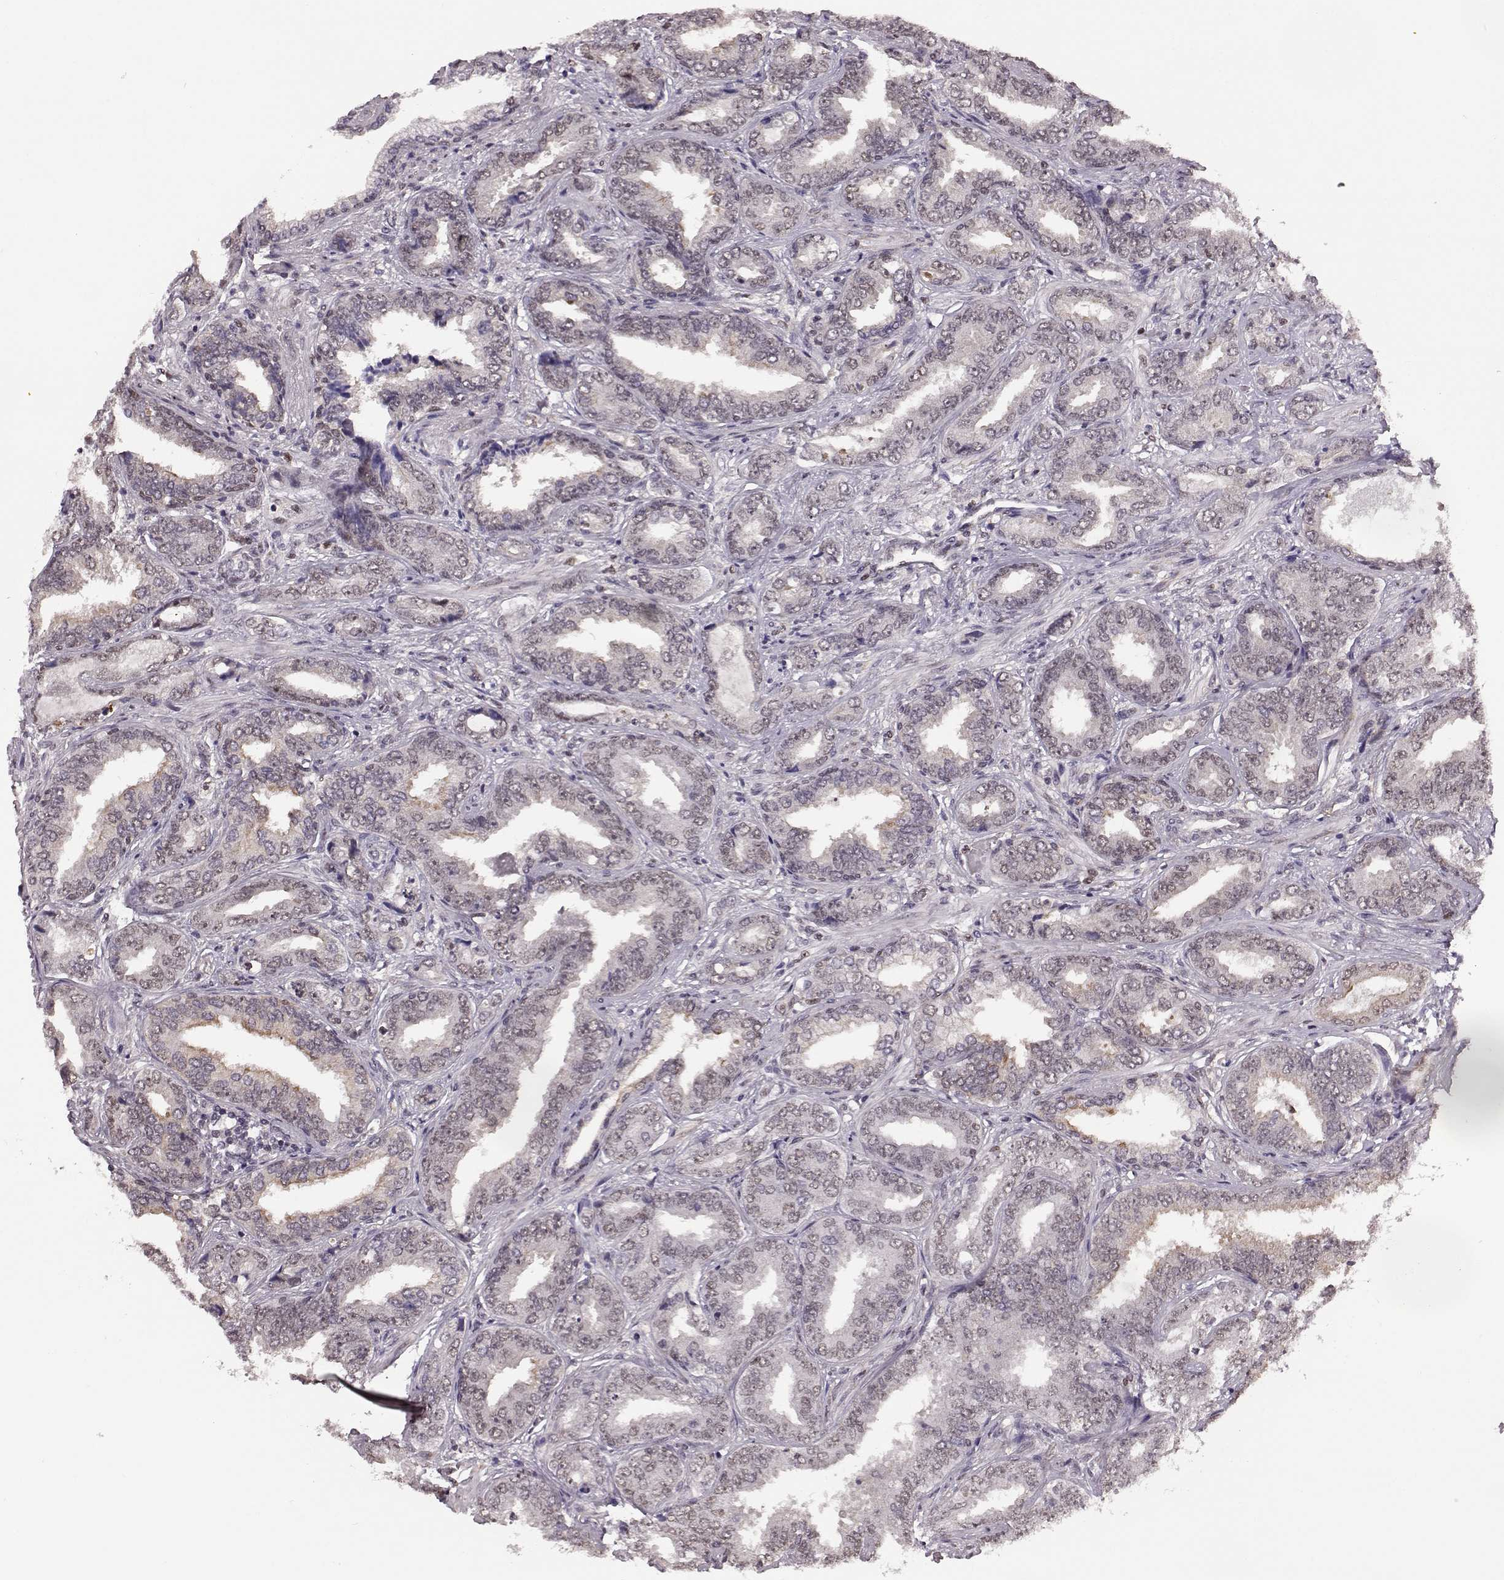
{"staining": {"intensity": "weak", "quantity": "25%-75%", "location": "nuclear"}, "tissue": "prostate cancer", "cell_type": "Tumor cells", "image_type": "cancer", "snomed": [{"axis": "morphology", "description": "Adenocarcinoma, Low grade"}, {"axis": "topography", "description": "Prostate"}], "caption": "A brown stain labels weak nuclear staining of a protein in prostate low-grade adenocarcinoma tumor cells. The staining was performed using DAB (3,3'-diaminobenzidine), with brown indicating positive protein expression. Nuclei are stained blue with hematoxylin.", "gene": "KLF6", "patient": {"sex": "male", "age": 68}}